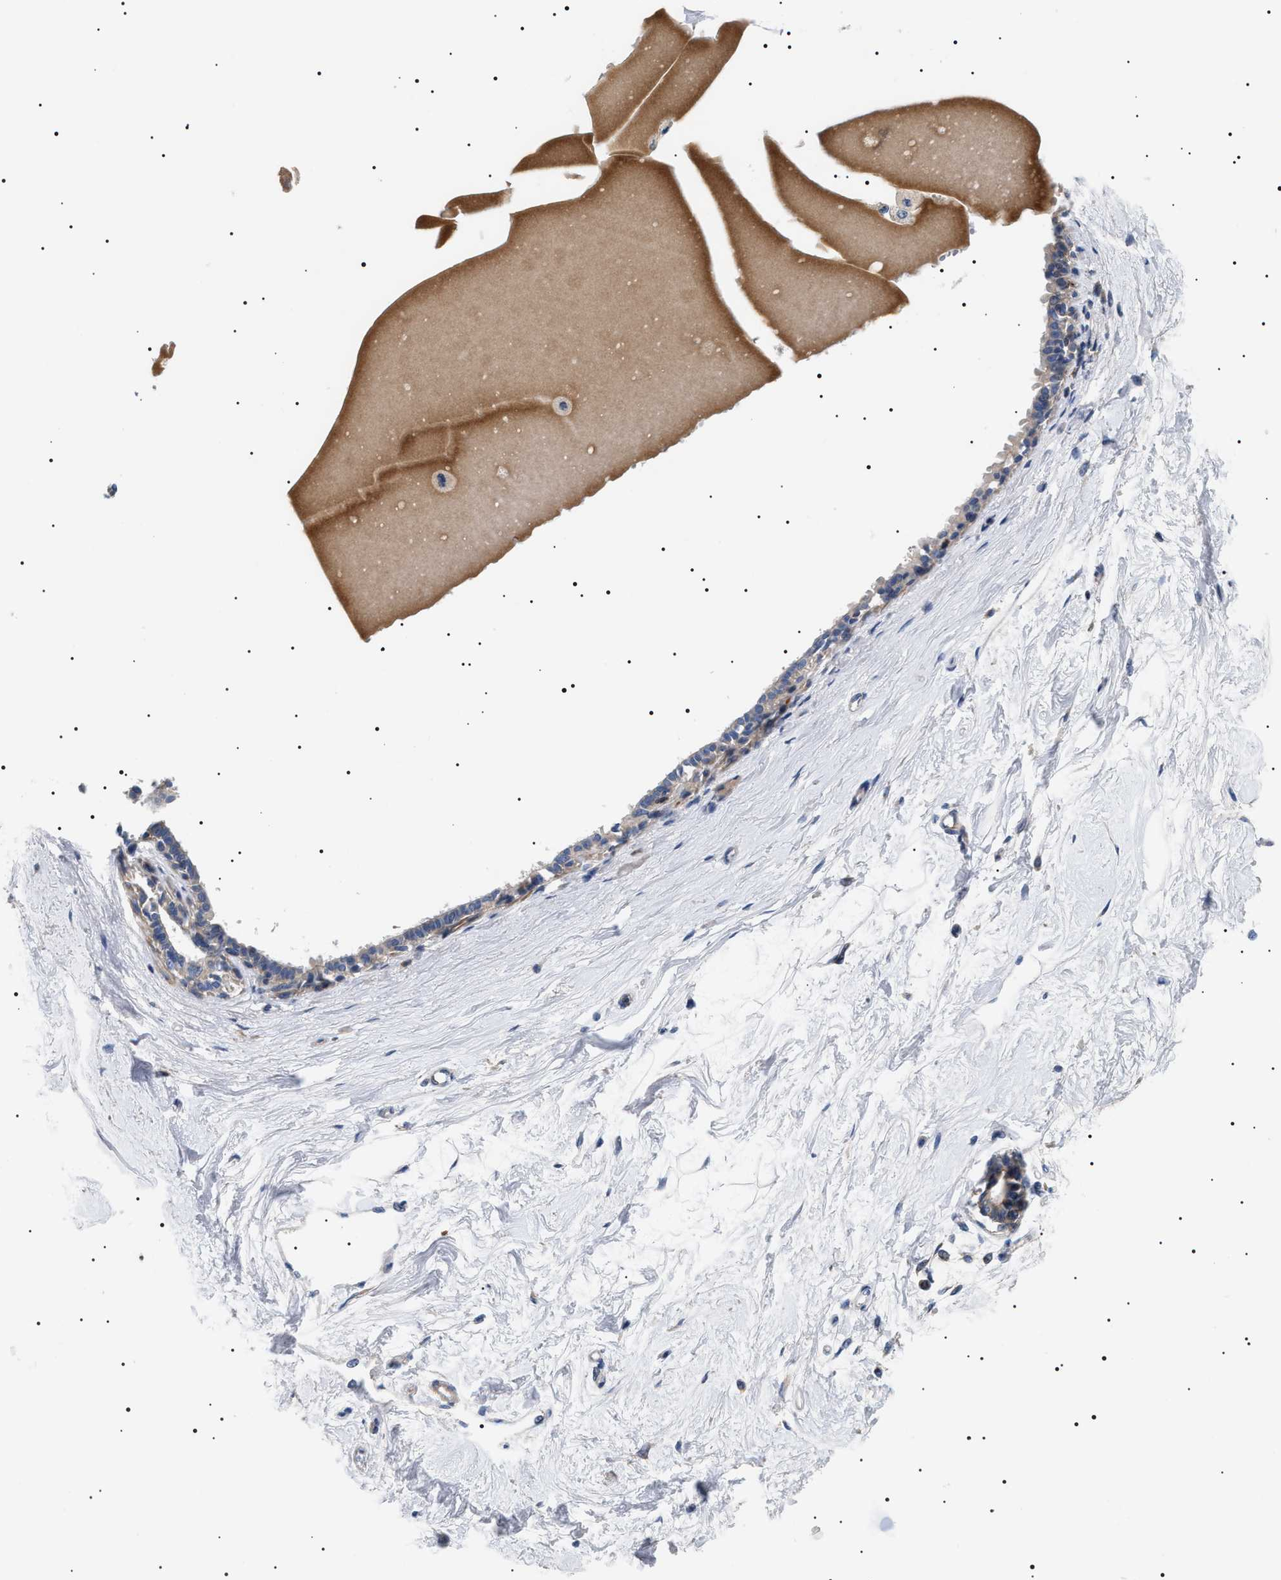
{"staining": {"intensity": "negative", "quantity": "none", "location": "none"}, "tissue": "breast", "cell_type": "Adipocytes", "image_type": "normal", "snomed": [{"axis": "morphology", "description": "Normal tissue, NOS"}, {"axis": "topography", "description": "Breast"}], "caption": "The immunohistochemistry histopathology image has no significant staining in adipocytes of breast.", "gene": "TMEM222", "patient": {"sex": "female", "age": 45}}